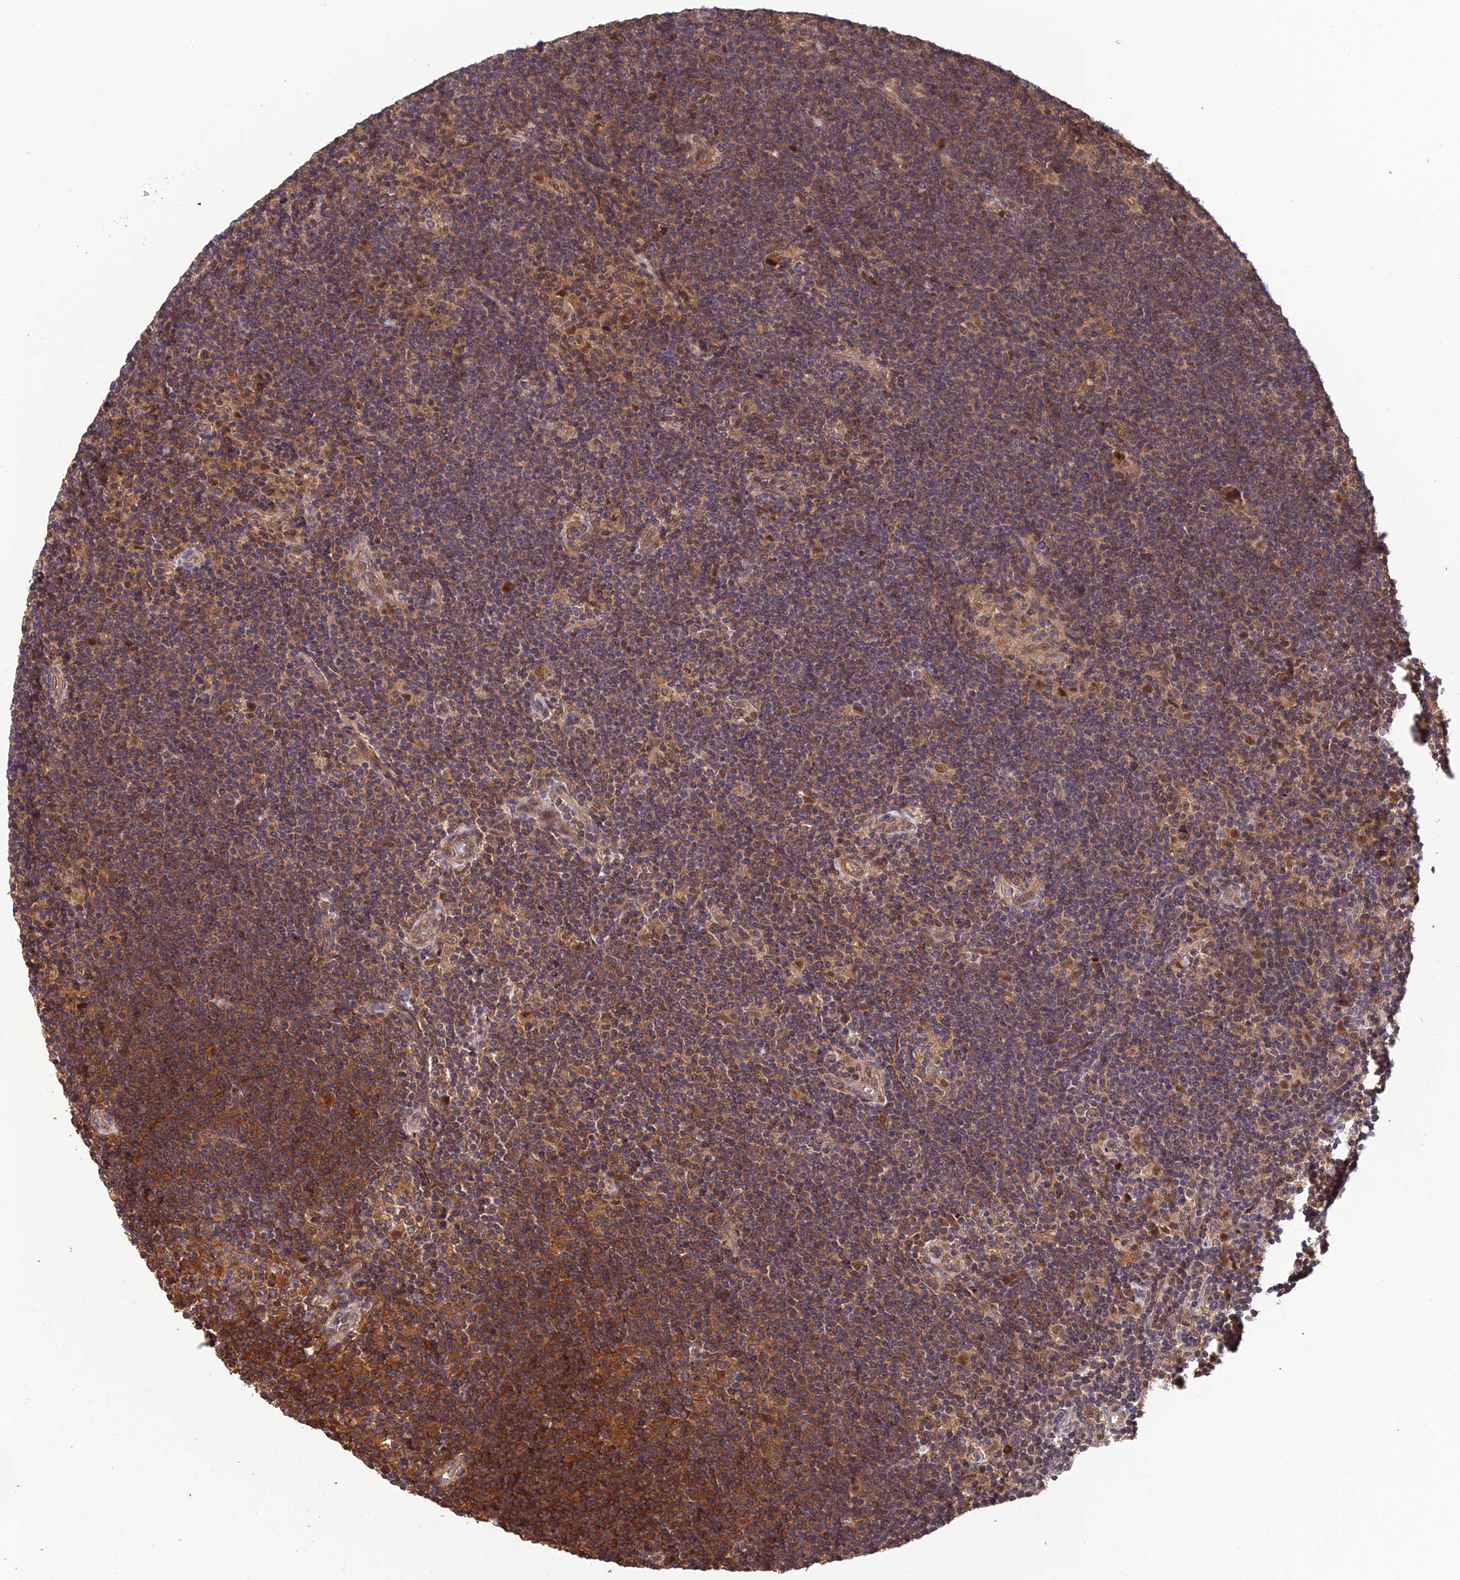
{"staining": {"intensity": "moderate", "quantity": "<25%", "location": "cytoplasmic/membranous,nuclear"}, "tissue": "lymphoma", "cell_type": "Tumor cells", "image_type": "cancer", "snomed": [{"axis": "morphology", "description": "Hodgkin's disease, NOS"}, {"axis": "topography", "description": "Lymph node"}], "caption": "This is an image of immunohistochemistry staining of lymphoma, which shows moderate staining in the cytoplasmic/membranous and nuclear of tumor cells.", "gene": "PSMB3", "patient": {"sex": "female", "age": 57}}